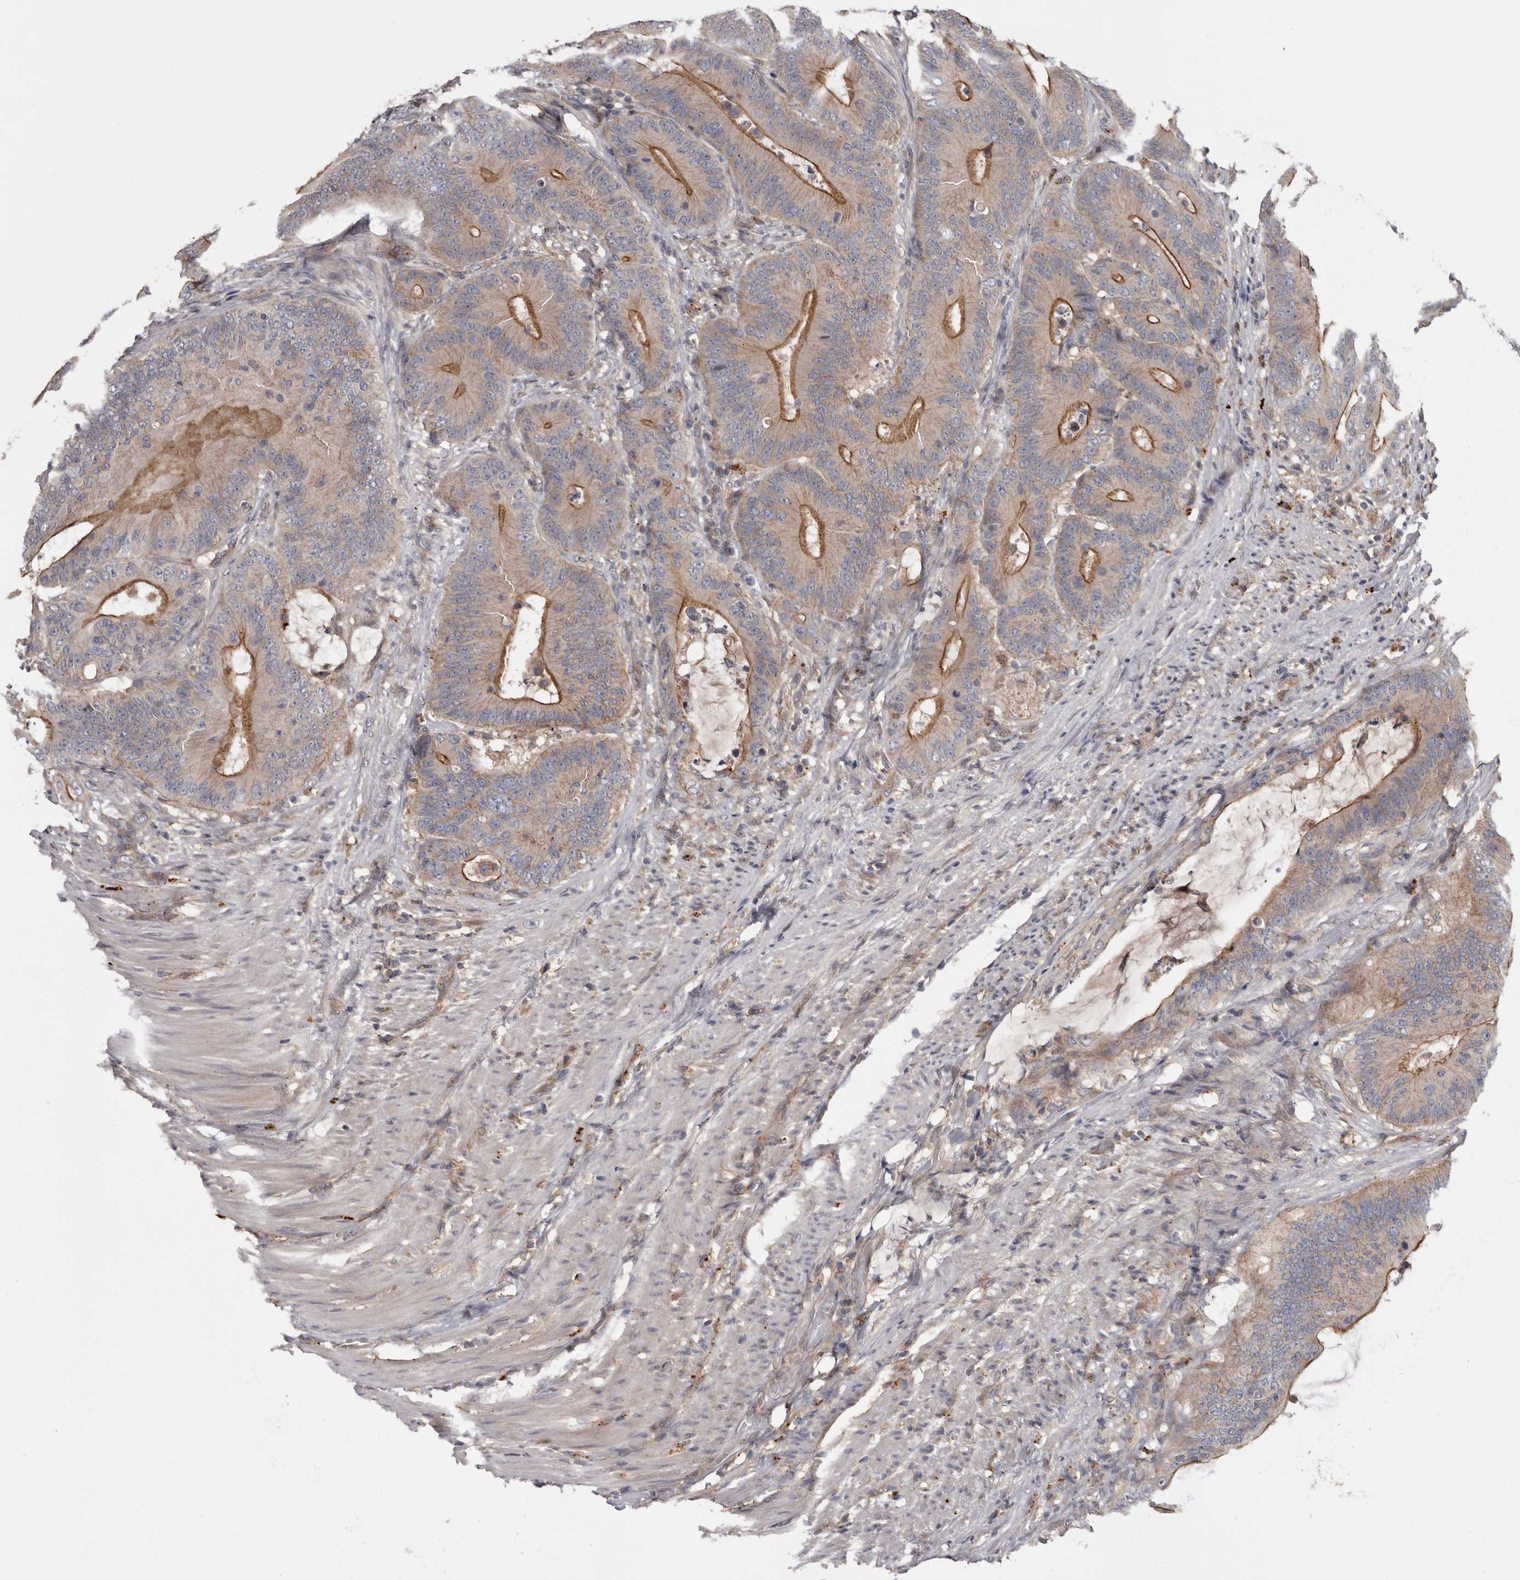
{"staining": {"intensity": "moderate", "quantity": "25%-75%", "location": "cytoplasmic/membranous"}, "tissue": "colorectal cancer", "cell_type": "Tumor cells", "image_type": "cancer", "snomed": [{"axis": "morphology", "description": "Adenocarcinoma, NOS"}, {"axis": "topography", "description": "Colon"}], "caption": "This photomicrograph displays immunohistochemistry (IHC) staining of human adenocarcinoma (colorectal), with medium moderate cytoplasmic/membranous positivity in about 25%-75% of tumor cells.", "gene": "INKA2", "patient": {"sex": "male", "age": 83}}